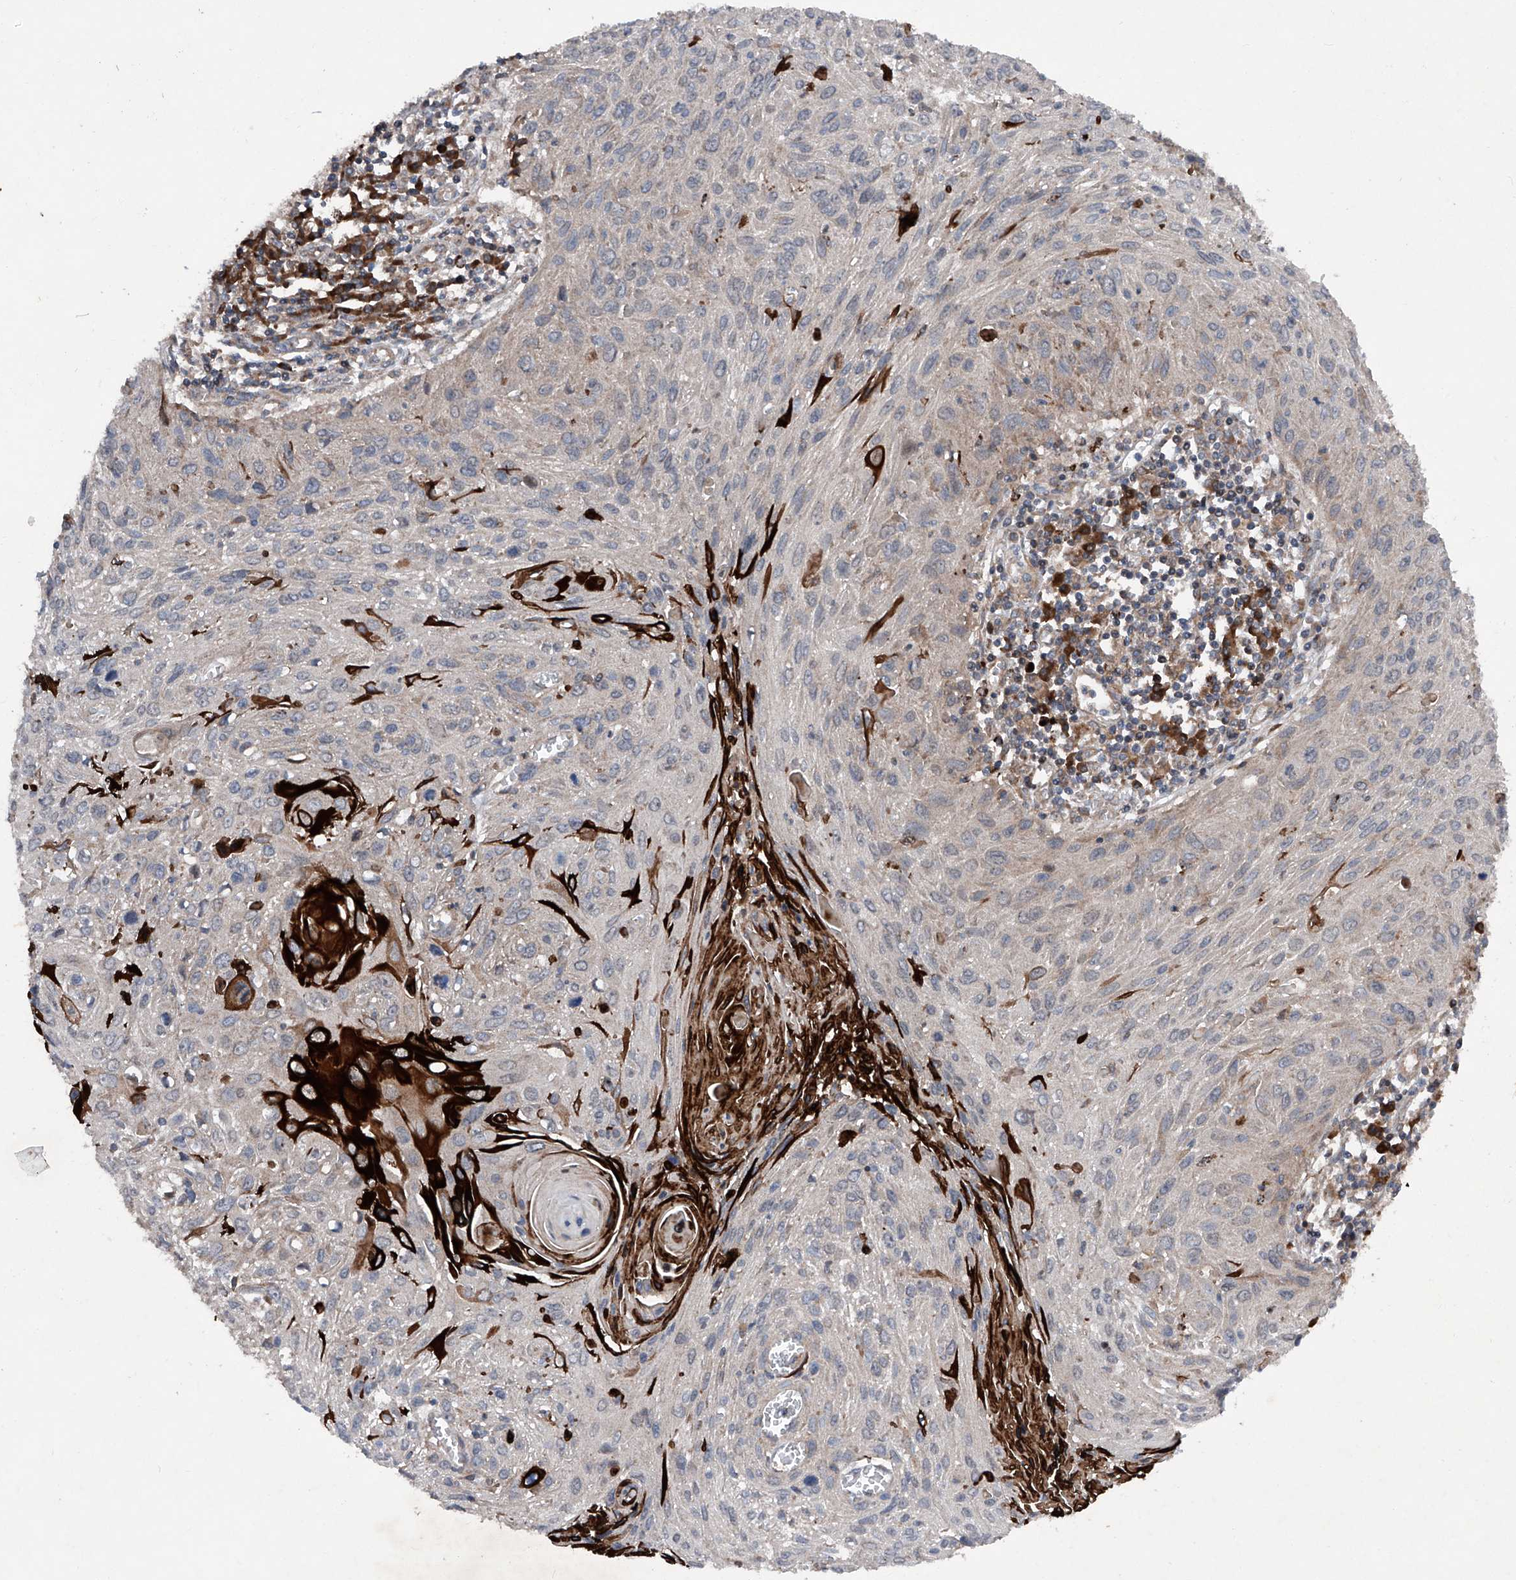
{"staining": {"intensity": "negative", "quantity": "none", "location": "none"}, "tissue": "cervical cancer", "cell_type": "Tumor cells", "image_type": "cancer", "snomed": [{"axis": "morphology", "description": "Squamous cell carcinoma, NOS"}, {"axis": "topography", "description": "Cervix"}], "caption": "Micrograph shows no protein positivity in tumor cells of cervical squamous cell carcinoma tissue.", "gene": "DAD1", "patient": {"sex": "female", "age": 51}}